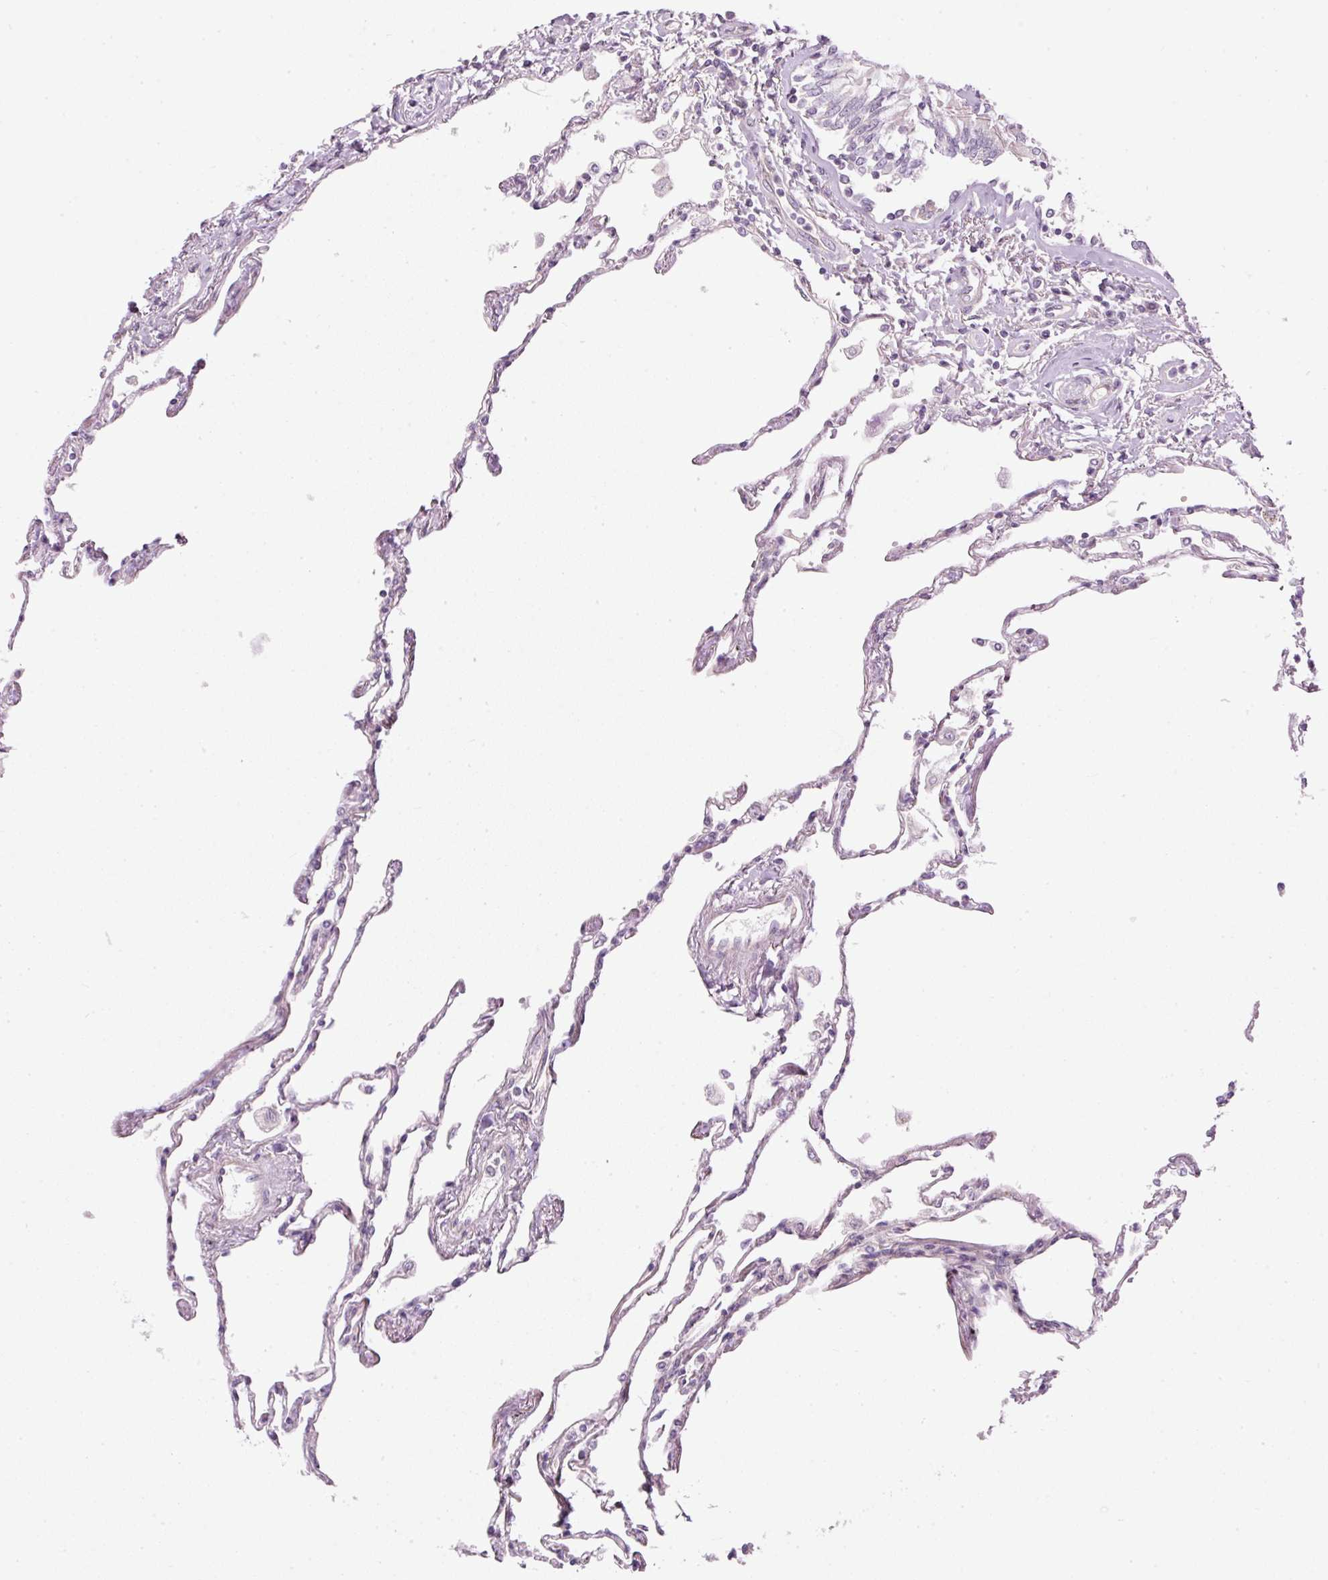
{"staining": {"intensity": "weak", "quantity": "25%-75%", "location": "cytoplasmic/membranous"}, "tissue": "lung", "cell_type": "Alveolar cells", "image_type": "normal", "snomed": [{"axis": "morphology", "description": "Normal tissue, NOS"}, {"axis": "topography", "description": "Lung"}], "caption": "An immunohistochemistry micrograph of normal tissue is shown. Protein staining in brown labels weak cytoplasmic/membranous positivity in lung within alveolar cells. (DAB = brown stain, brightfield microscopy at high magnification).", "gene": "MZT2A", "patient": {"sex": "female", "age": 67}}